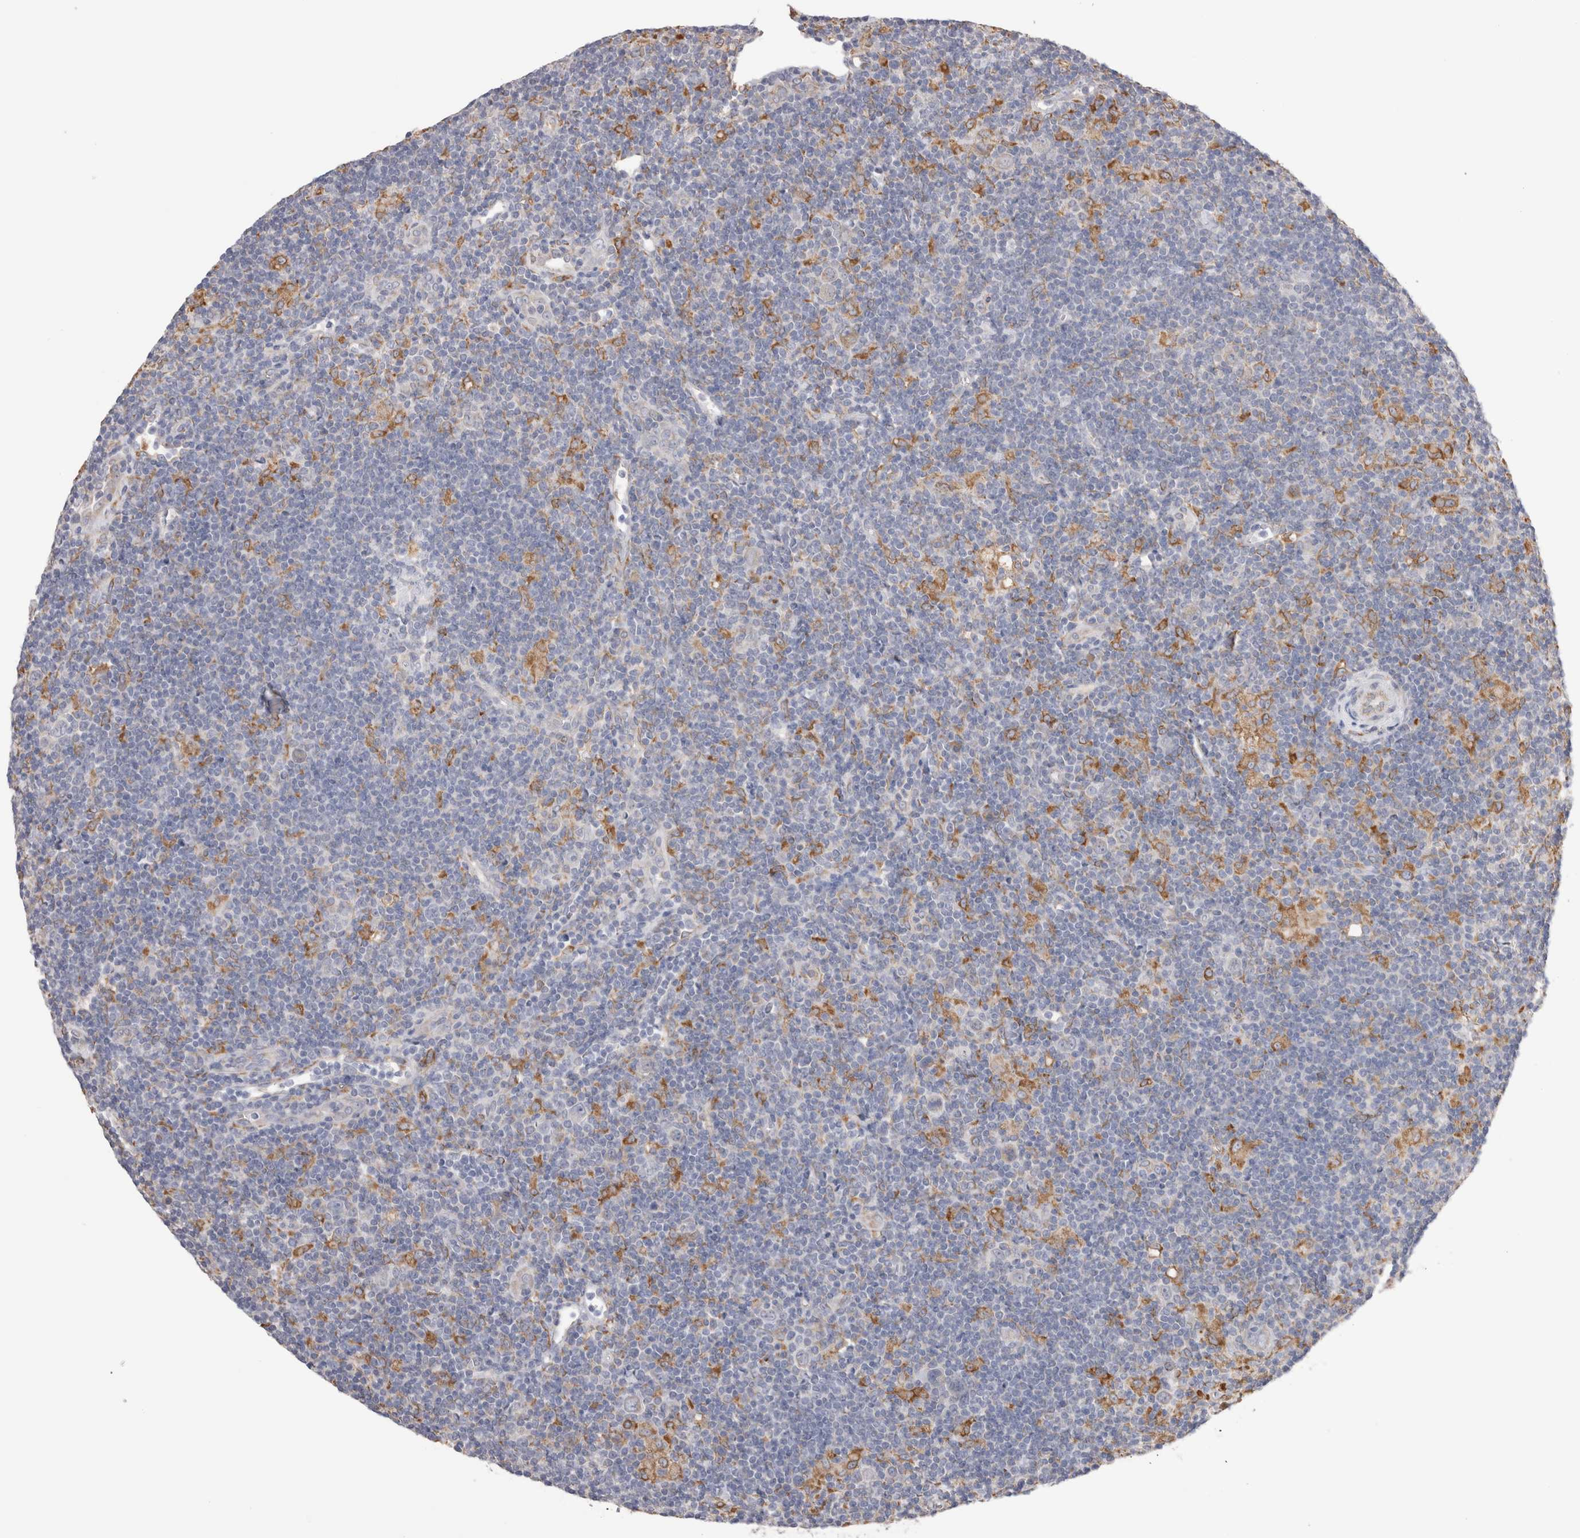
{"staining": {"intensity": "moderate", "quantity": ">75%", "location": "cytoplasmic/membranous"}, "tissue": "lymphoma", "cell_type": "Tumor cells", "image_type": "cancer", "snomed": [{"axis": "morphology", "description": "Hodgkin's disease, NOS"}, {"axis": "topography", "description": "Lymph node"}], "caption": "Protein analysis of lymphoma tissue demonstrates moderate cytoplasmic/membranous expression in approximately >75% of tumor cells.", "gene": "LRPAP1", "patient": {"sex": "female", "age": 57}}